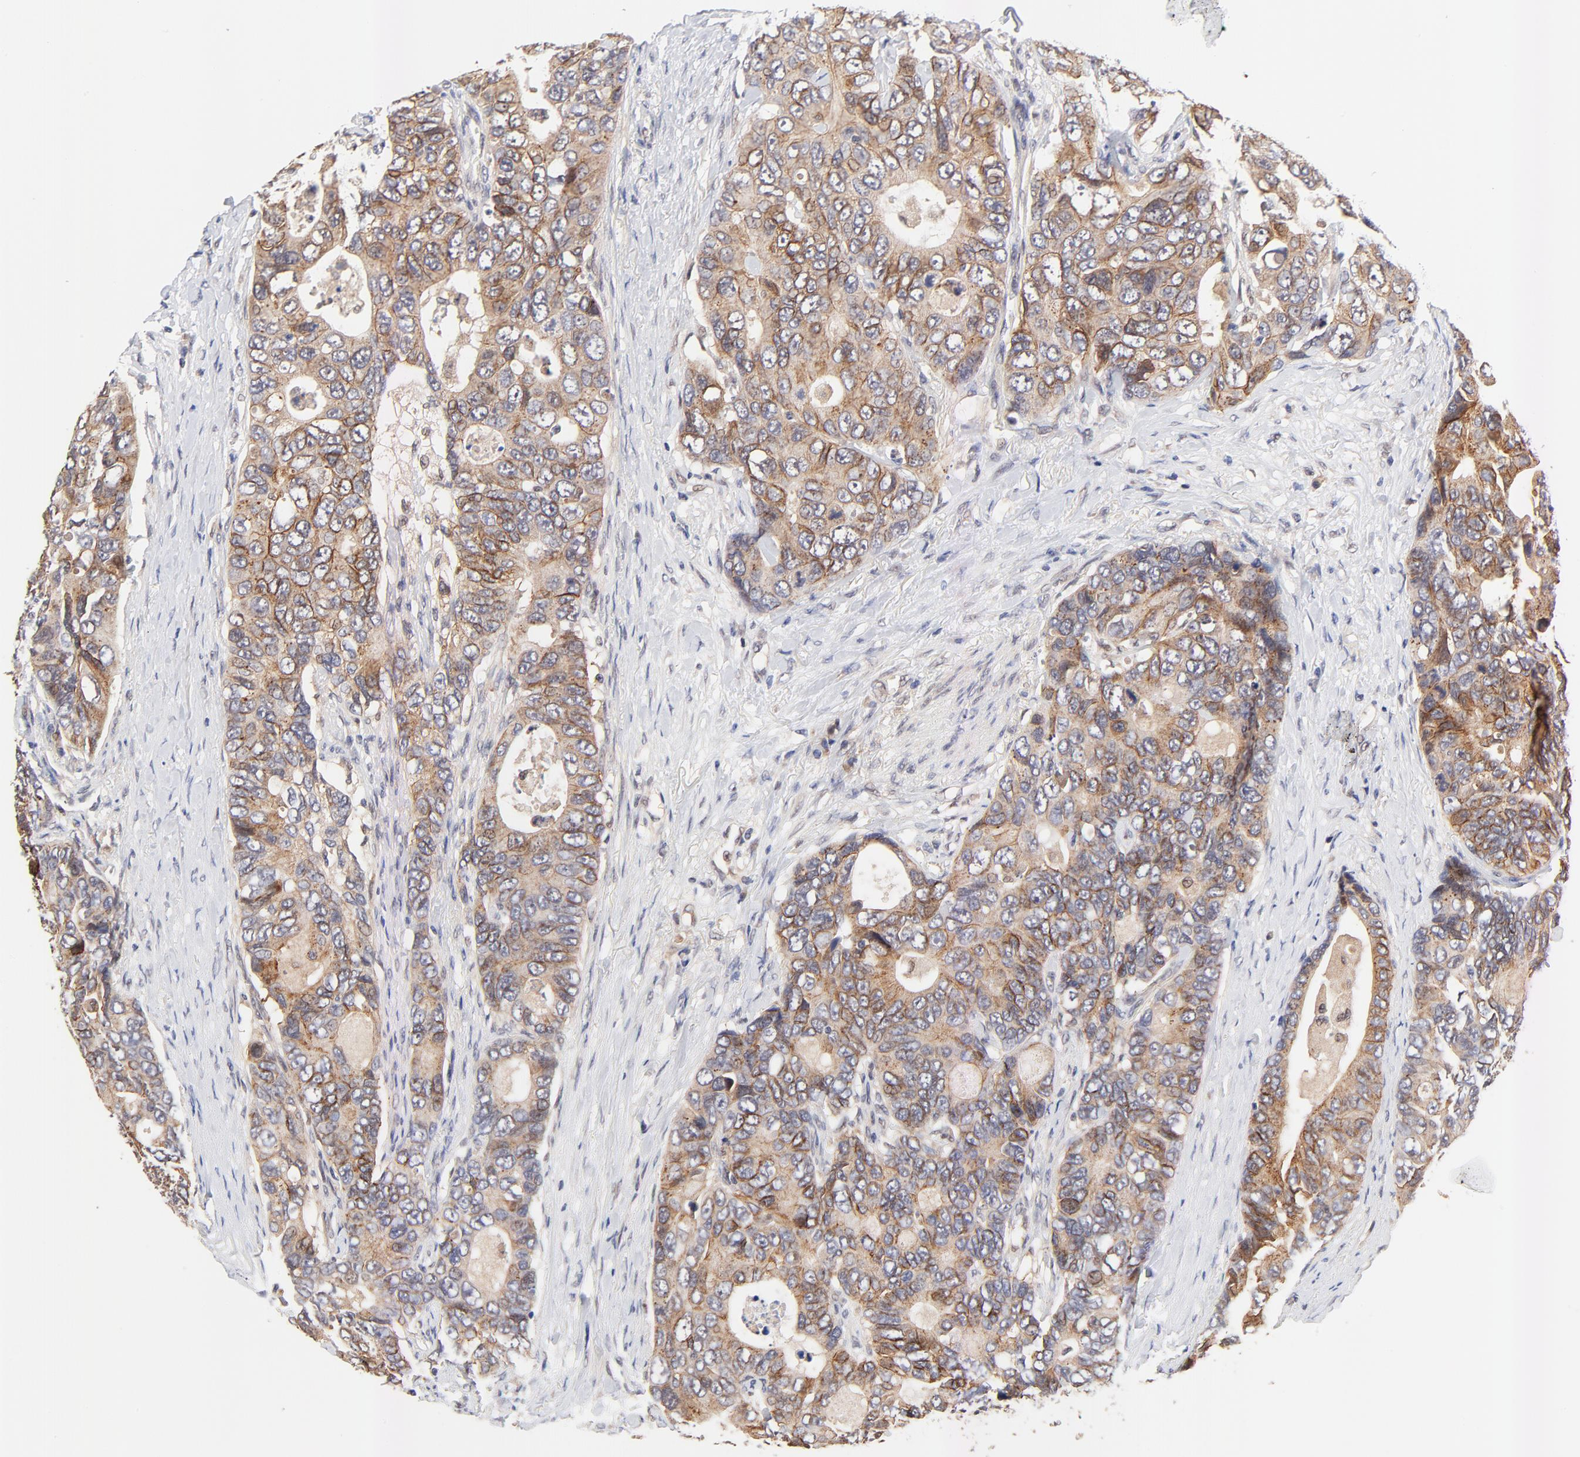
{"staining": {"intensity": "moderate", "quantity": ">75%", "location": "cytoplasmic/membranous"}, "tissue": "colorectal cancer", "cell_type": "Tumor cells", "image_type": "cancer", "snomed": [{"axis": "morphology", "description": "Adenocarcinoma, NOS"}, {"axis": "topography", "description": "Rectum"}], "caption": "Protein expression analysis of colorectal cancer demonstrates moderate cytoplasmic/membranous positivity in approximately >75% of tumor cells.", "gene": "TXNL1", "patient": {"sex": "female", "age": 67}}